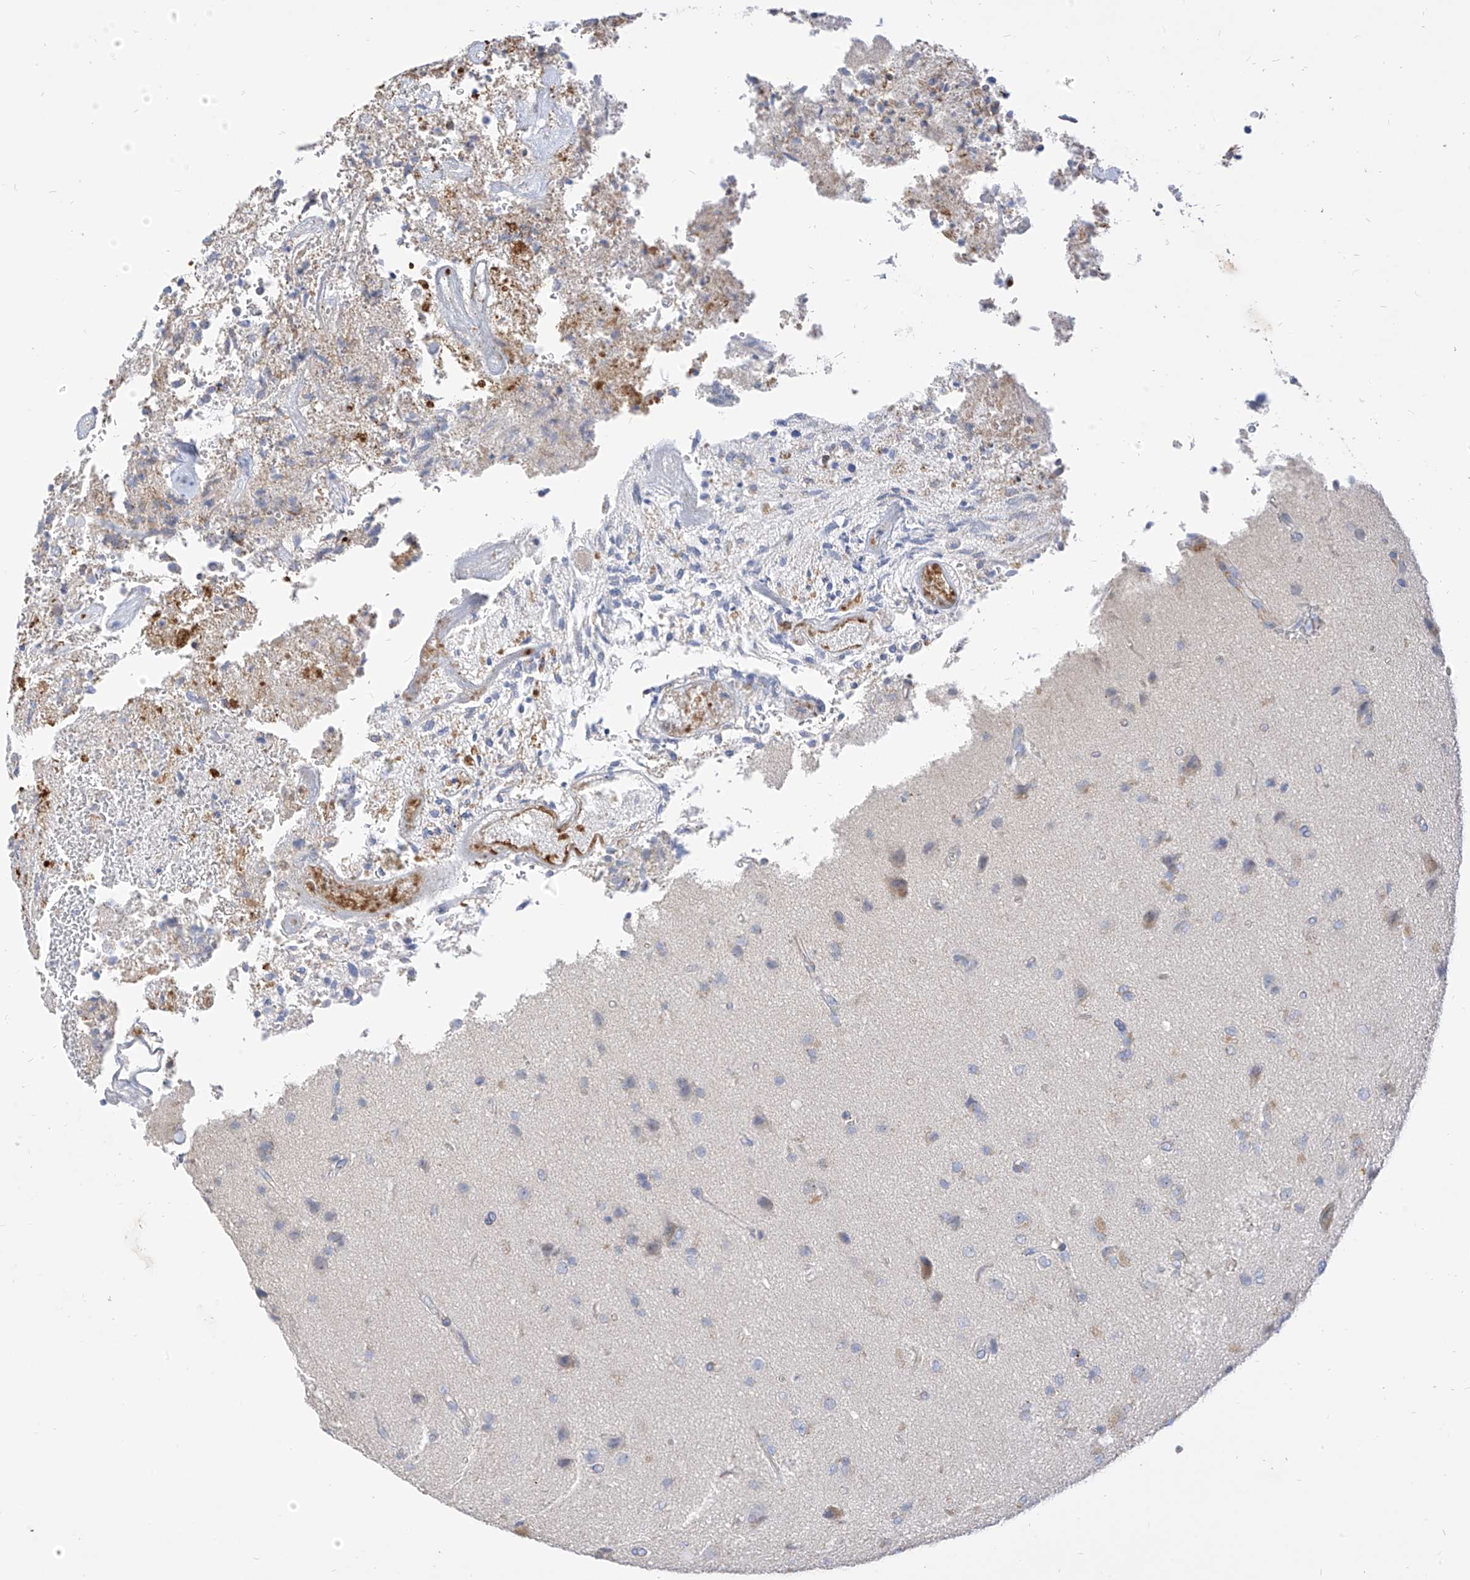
{"staining": {"intensity": "negative", "quantity": "none", "location": "none"}, "tissue": "glioma", "cell_type": "Tumor cells", "image_type": "cancer", "snomed": [{"axis": "morphology", "description": "Glioma, malignant, High grade"}, {"axis": "topography", "description": "Brain"}], "caption": "Immunohistochemical staining of glioma reveals no significant staining in tumor cells. (Stains: DAB immunohistochemistry (IHC) with hematoxylin counter stain, Microscopy: brightfield microscopy at high magnification).", "gene": "RASA2", "patient": {"sex": "male", "age": 72}}